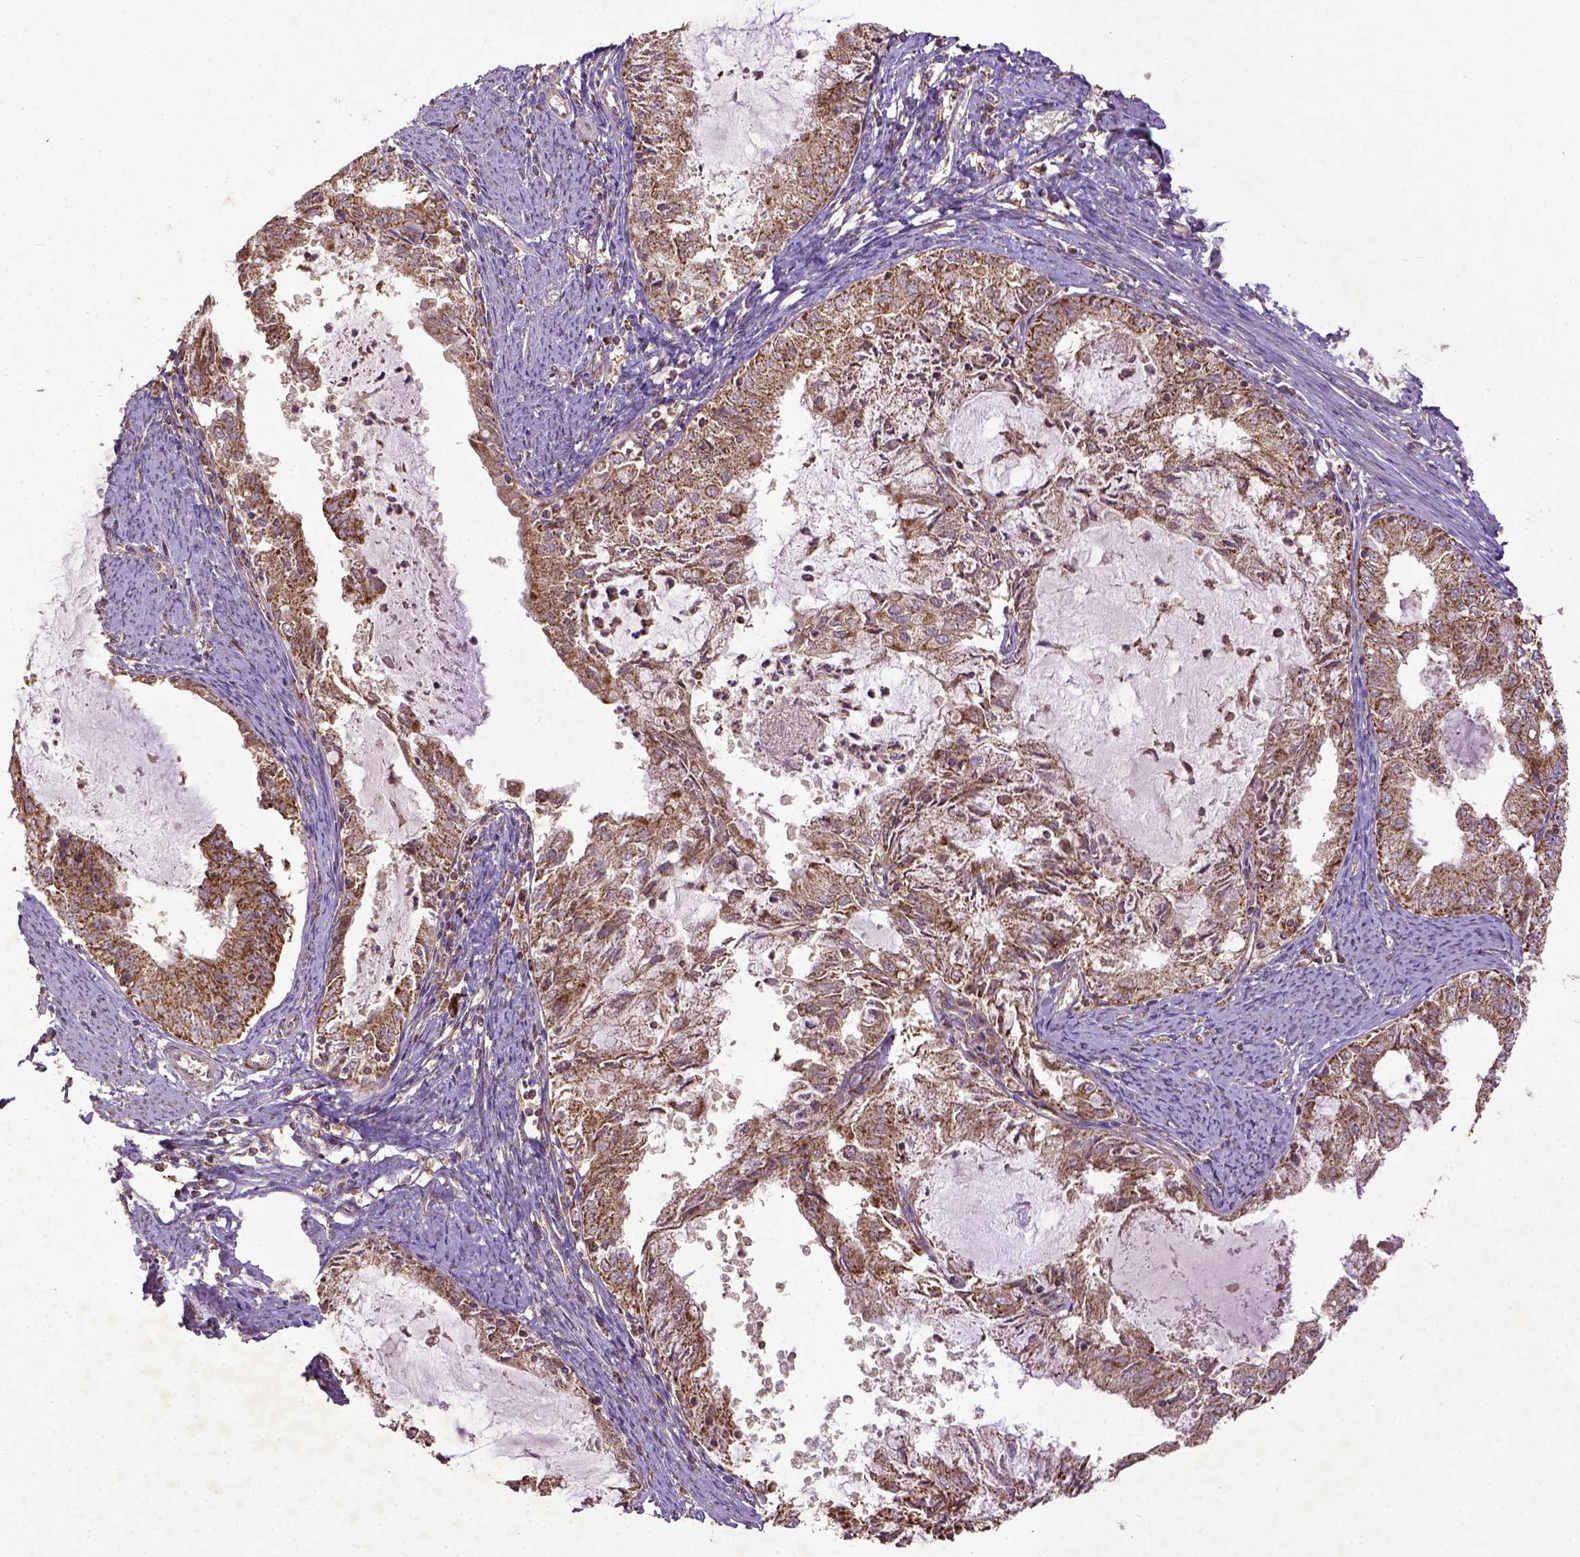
{"staining": {"intensity": "moderate", "quantity": ">75%", "location": "cytoplasmic/membranous"}, "tissue": "endometrial cancer", "cell_type": "Tumor cells", "image_type": "cancer", "snomed": [{"axis": "morphology", "description": "Adenocarcinoma, NOS"}, {"axis": "topography", "description": "Endometrium"}], "caption": "Endometrial cancer tissue demonstrates moderate cytoplasmic/membranous staining in about >75% of tumor cells, visualized by immunohistochemistry.", "gene": "MT-CO1", "patient": {"sex": "female", "age": 57}}